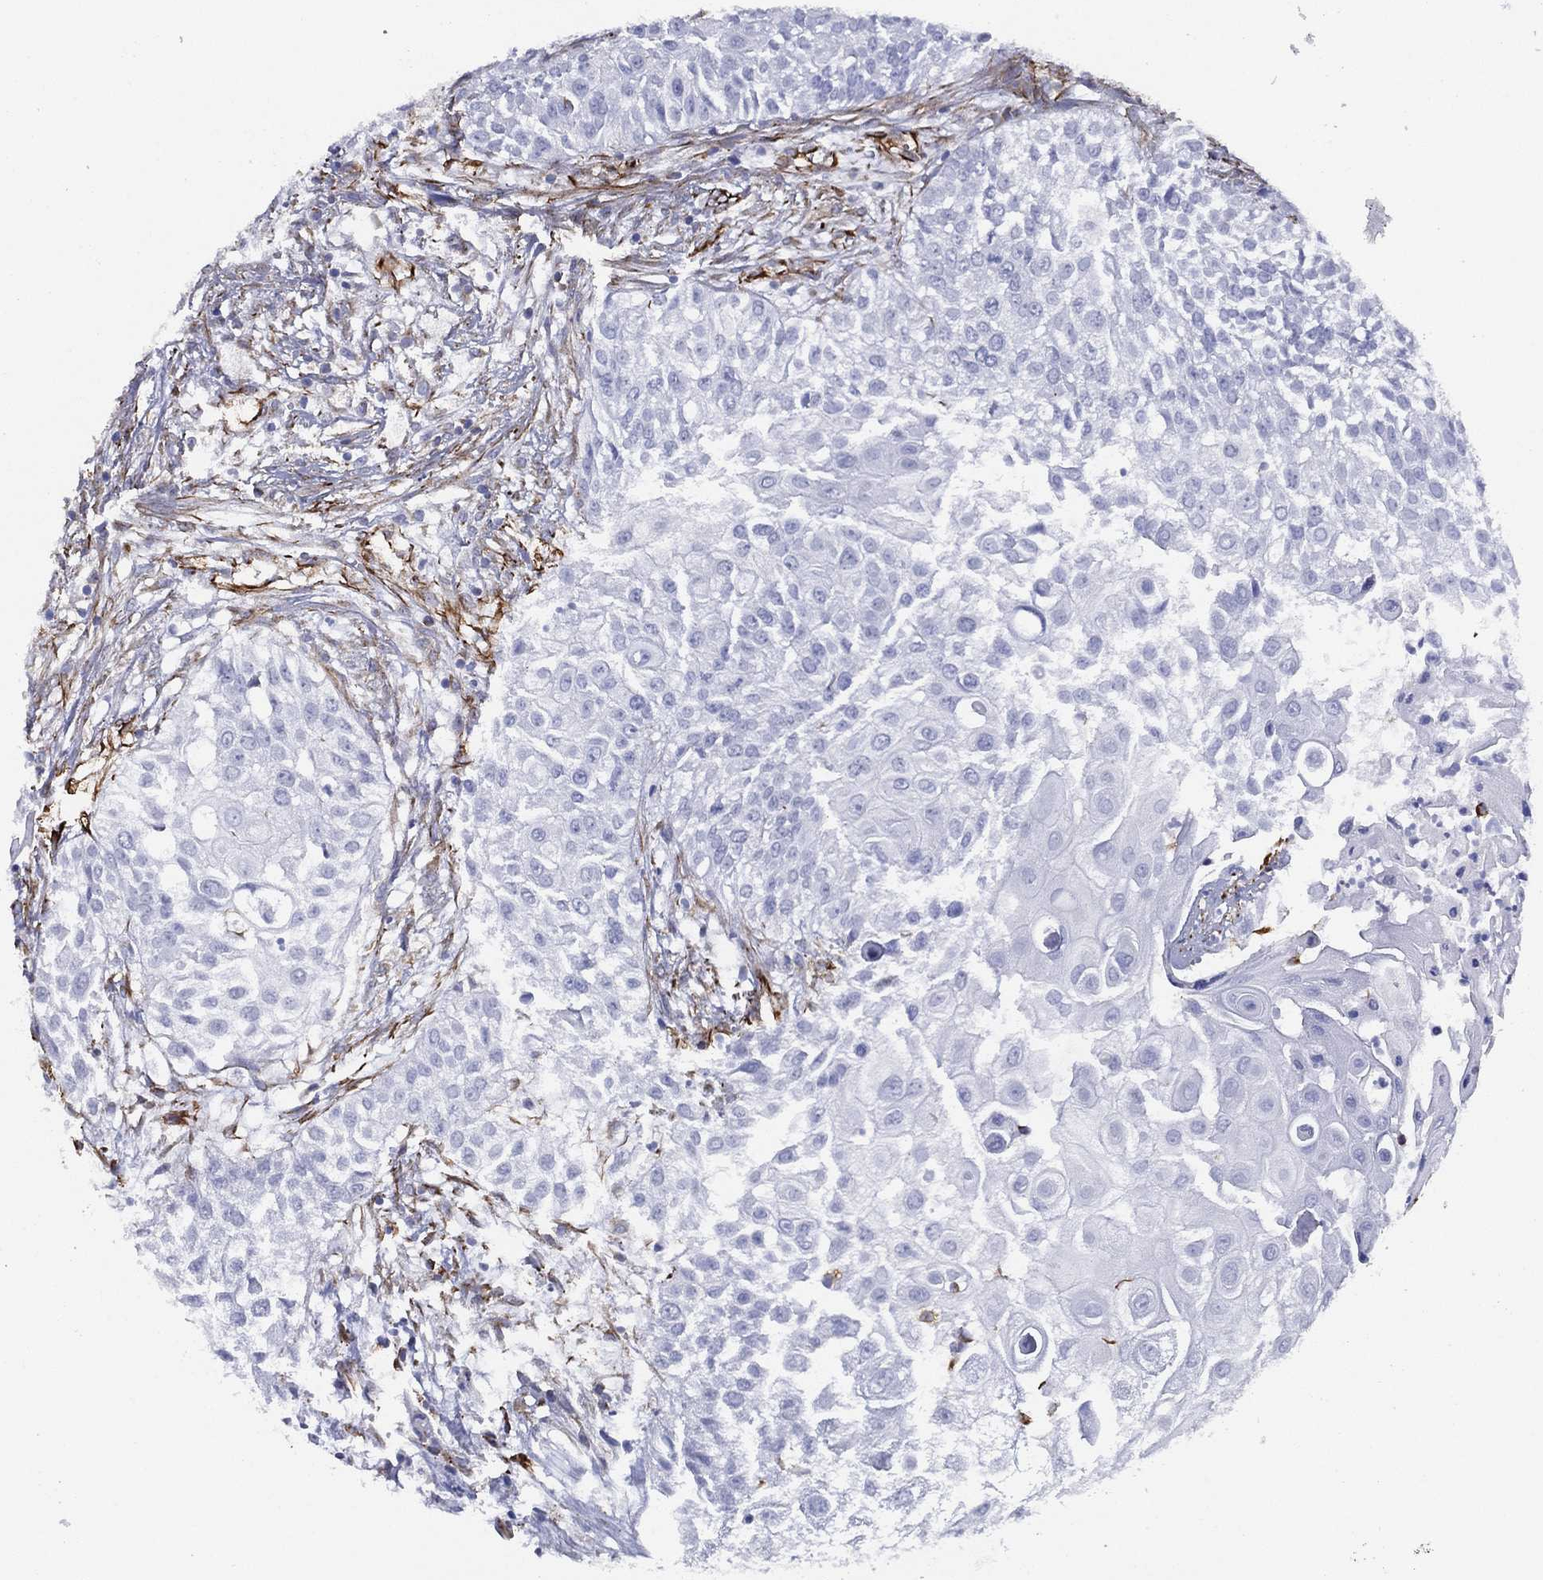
{"staining": {"intensity": "negative", "quantity": "none", "location": "none"}, "tissue": "urothelial cancer", "cell_type": "Tumor cells", "image_type": "cancer", "snomed": [{"axis": "morphology", "description": "Urothelial carcinoma, High grade"}, {"axis": "topography", "description": "Urinary bladder"}], "caption": "DAB (3,3'-diaminobenzidine) immunohistochemical staining of human urothelial cancer demonstrates no significant staining in tumor cells.", "gene": "MAS1", "patient": {"sex": "female", "age": 79}}